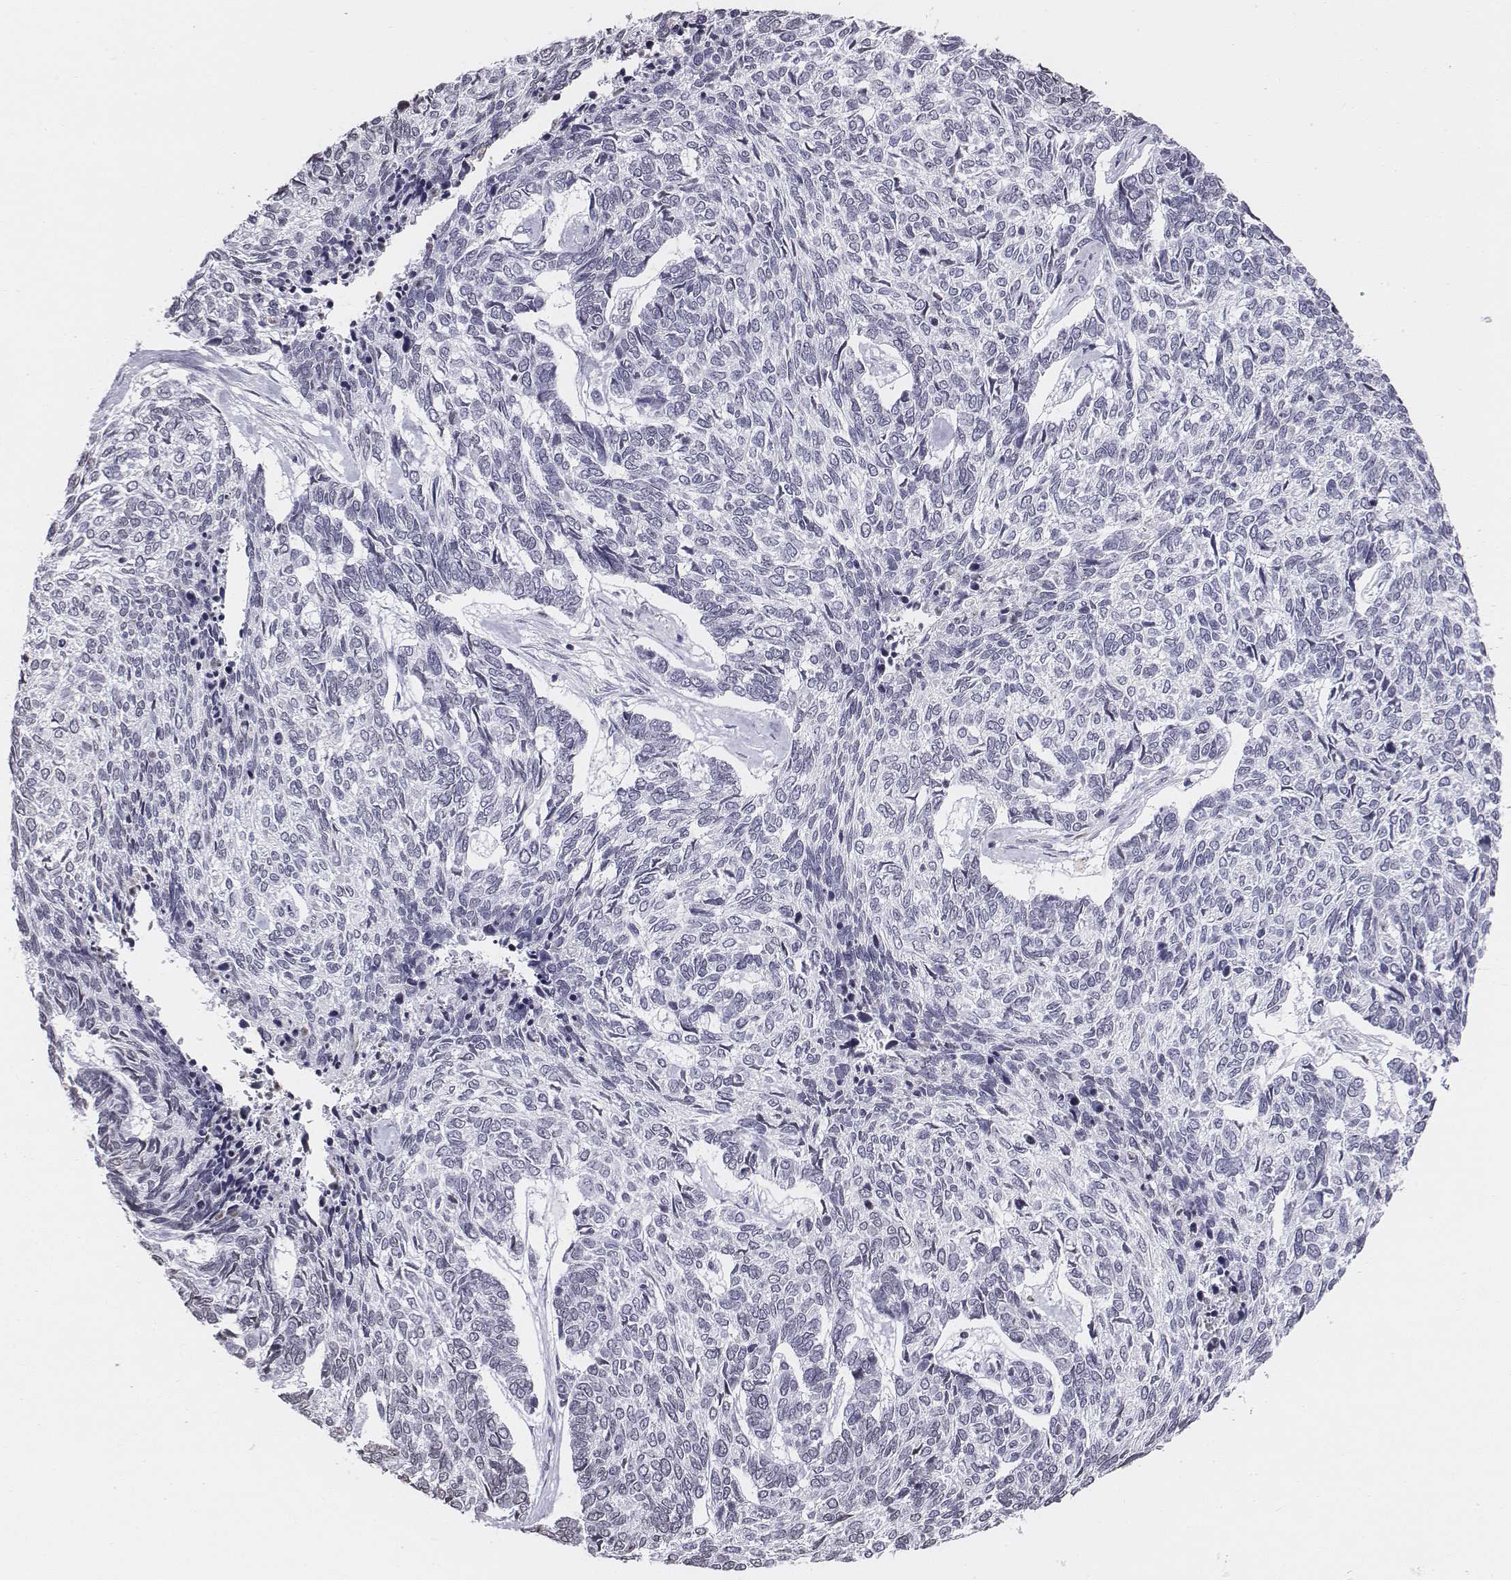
{"staining": {"intensity": "negative", "quantity": "none", "location": "none"}, "tissue": "skin cancer", "cell_type": "Tumor cells", "image_type": "cancer", "snomed": [{"axis": "morphology", "description": "Basal cell carcinoma"}, {"axis": "topography", "description": "Skin"}], "caption": "Skin cancer (basal cell carcinoma) was stained to show a protein in brown. There is no significant expression in tumor cells.", "gene": "BARHL1", "patient": {"sex": "female", "age": 65}}